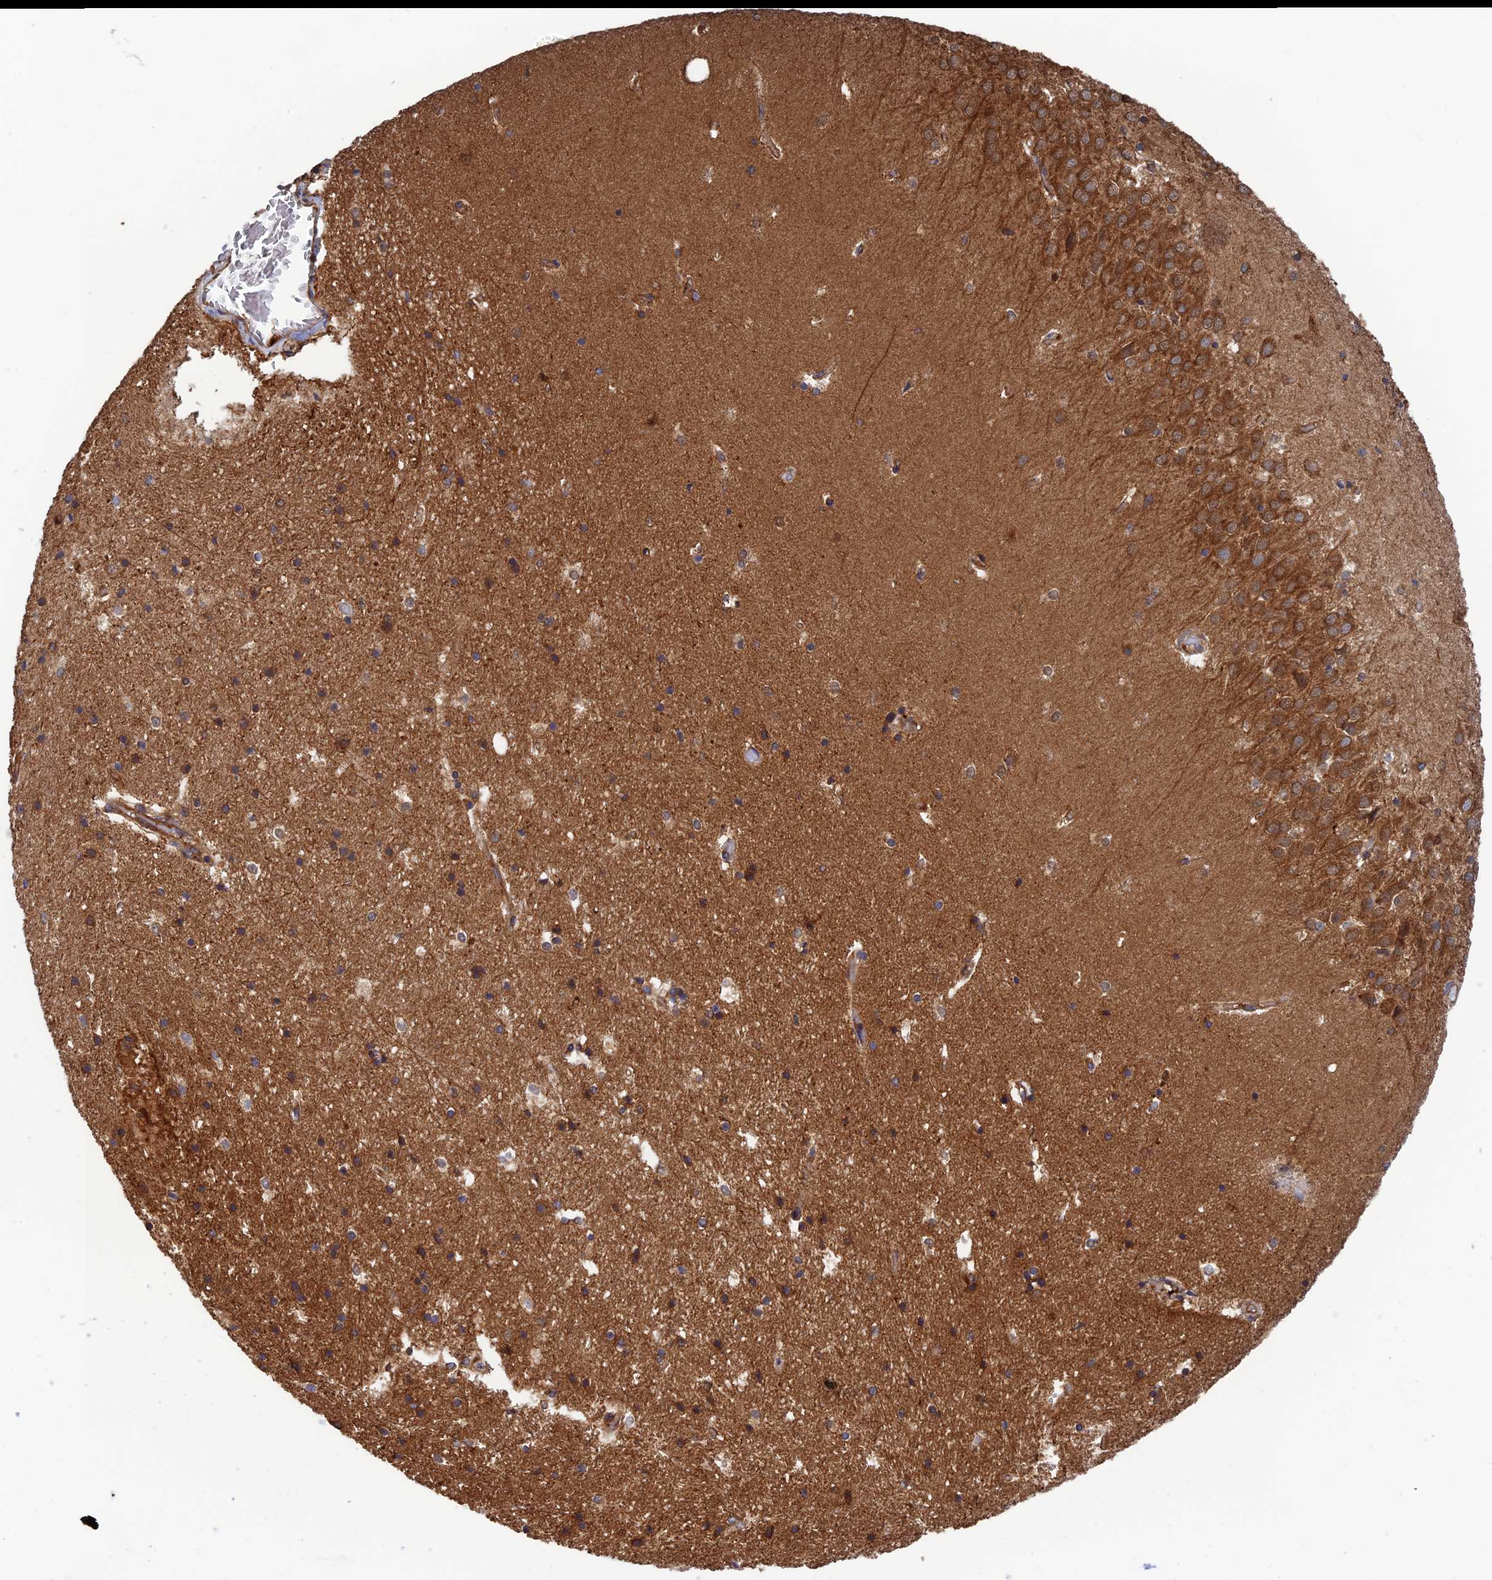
{"staining": {"intensity": "moderate", "quantity": ">75%", "location": "cytoplasmic/membranous"}, "tissue": "hippocampus", "cell_type": "Glial cells", "image_type": "normal", "snomed": [{"axis": "morphology", "description": "Normal tissue, NOS"}, {"axis": "topography", "description": "Hippocampus"}], "caption": "Moderate cytoplasmic/membranous expression for a protein is seen in approximately >75% of glial cells of benign hippocampus using immunohistochemistry (IHC).", "gene": "DCTN2", "patient": {"sex": "female", "age": 52}}